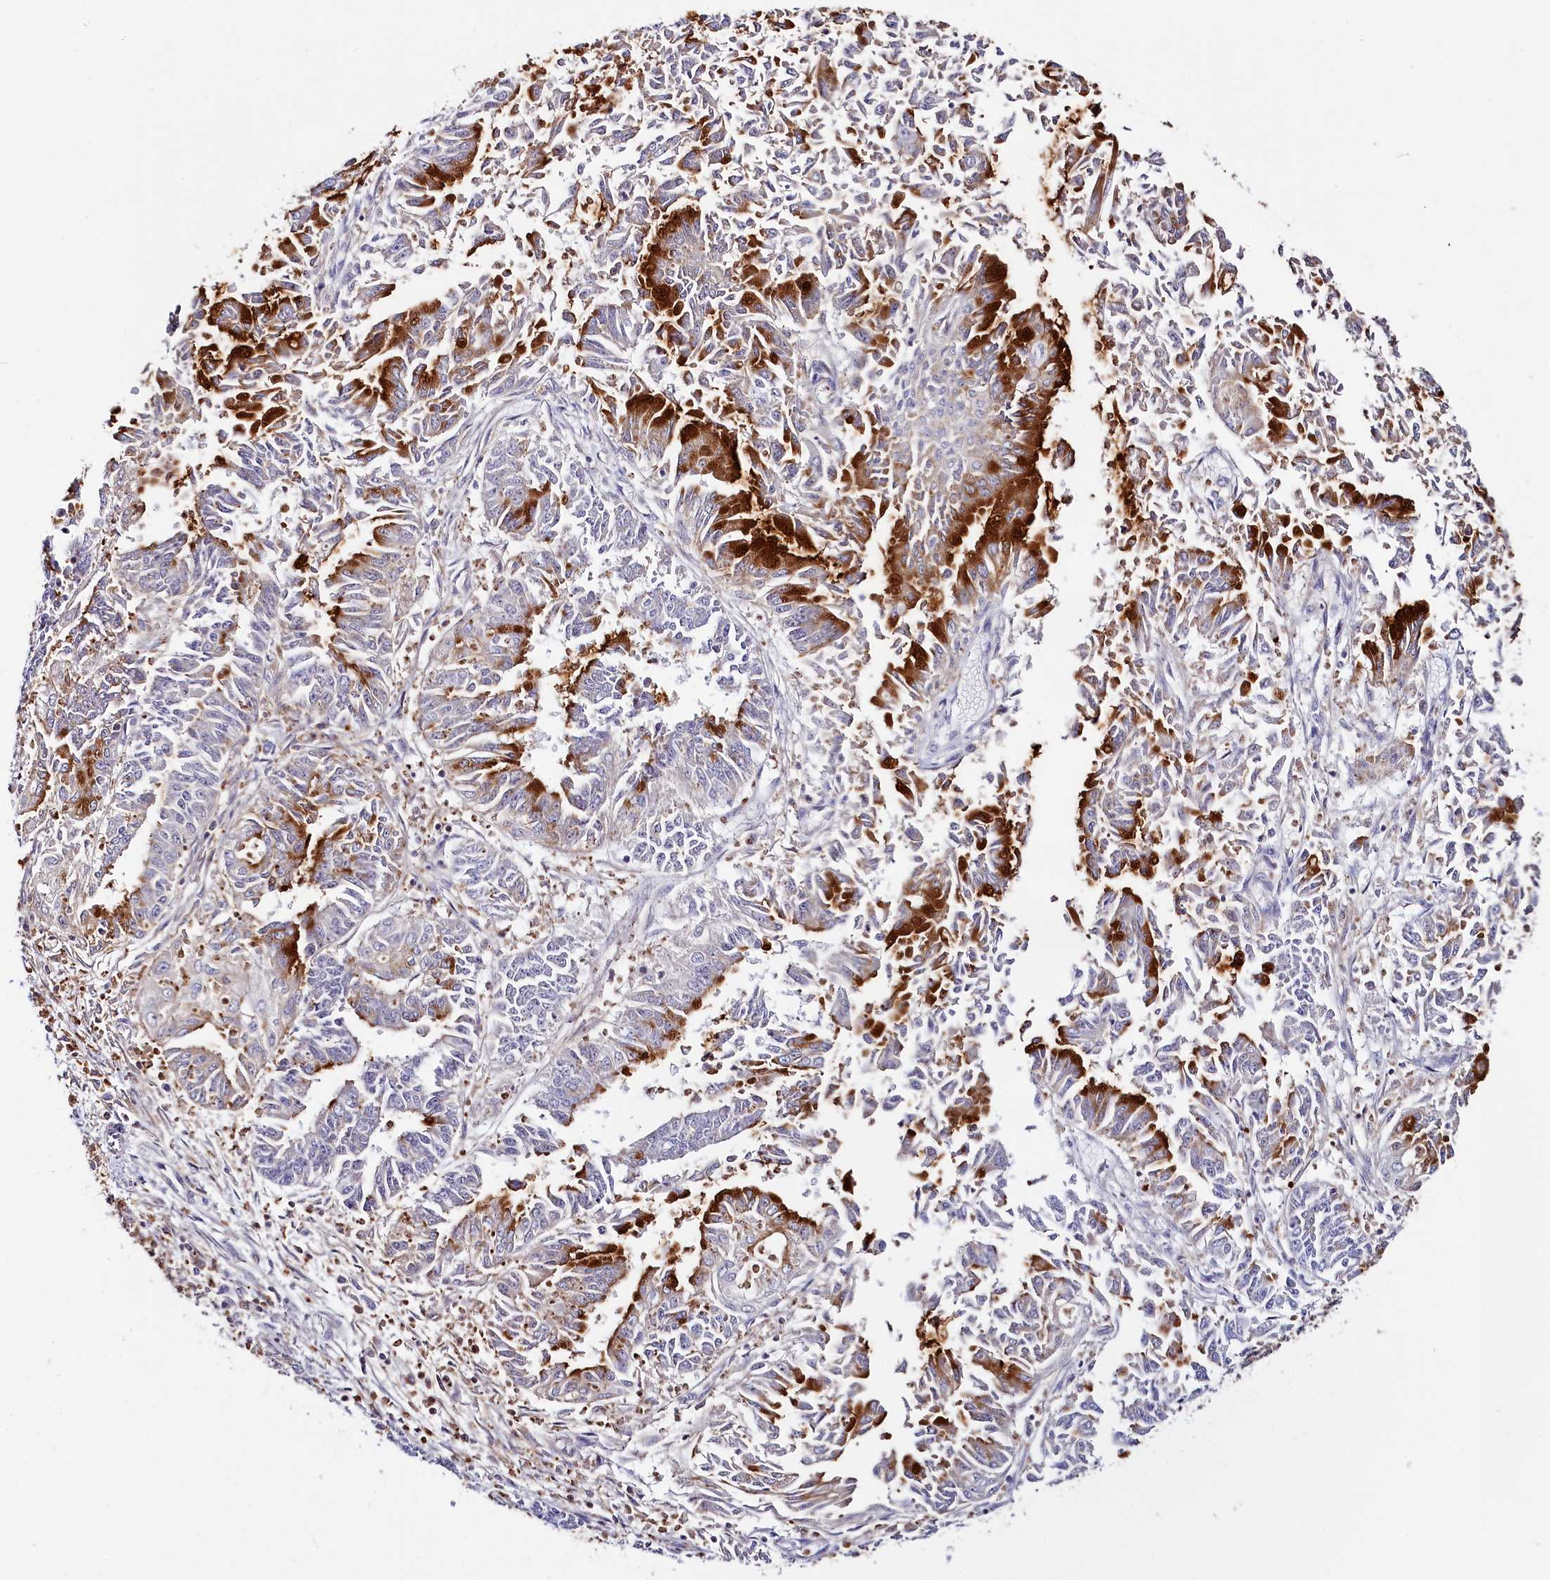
{"staining": {"intensity": "strong", "quantity": "<25%", "location": "cytoplasmic/membranous"}, "tissue": "endometrial cancer", "cell_type": "Tumor cells", "image_type": "cancer", "snomed": [{"axis": "morphology", "description": "Adenocarcinoma, NOS"}, {"axis": "topography", "description": "Endometrium"}], "caption": "An image of endometrial adenocarcinoma stained for a protein shows strong cytoplasmic/membranous brown staining in tumor cells. (DAB (3,3'-diaminobenzidine) = brown stain, brightfield microscopy at high magnification).", "gene": "ADGRD1", "patient": {"sex": "female", "age": 73}}